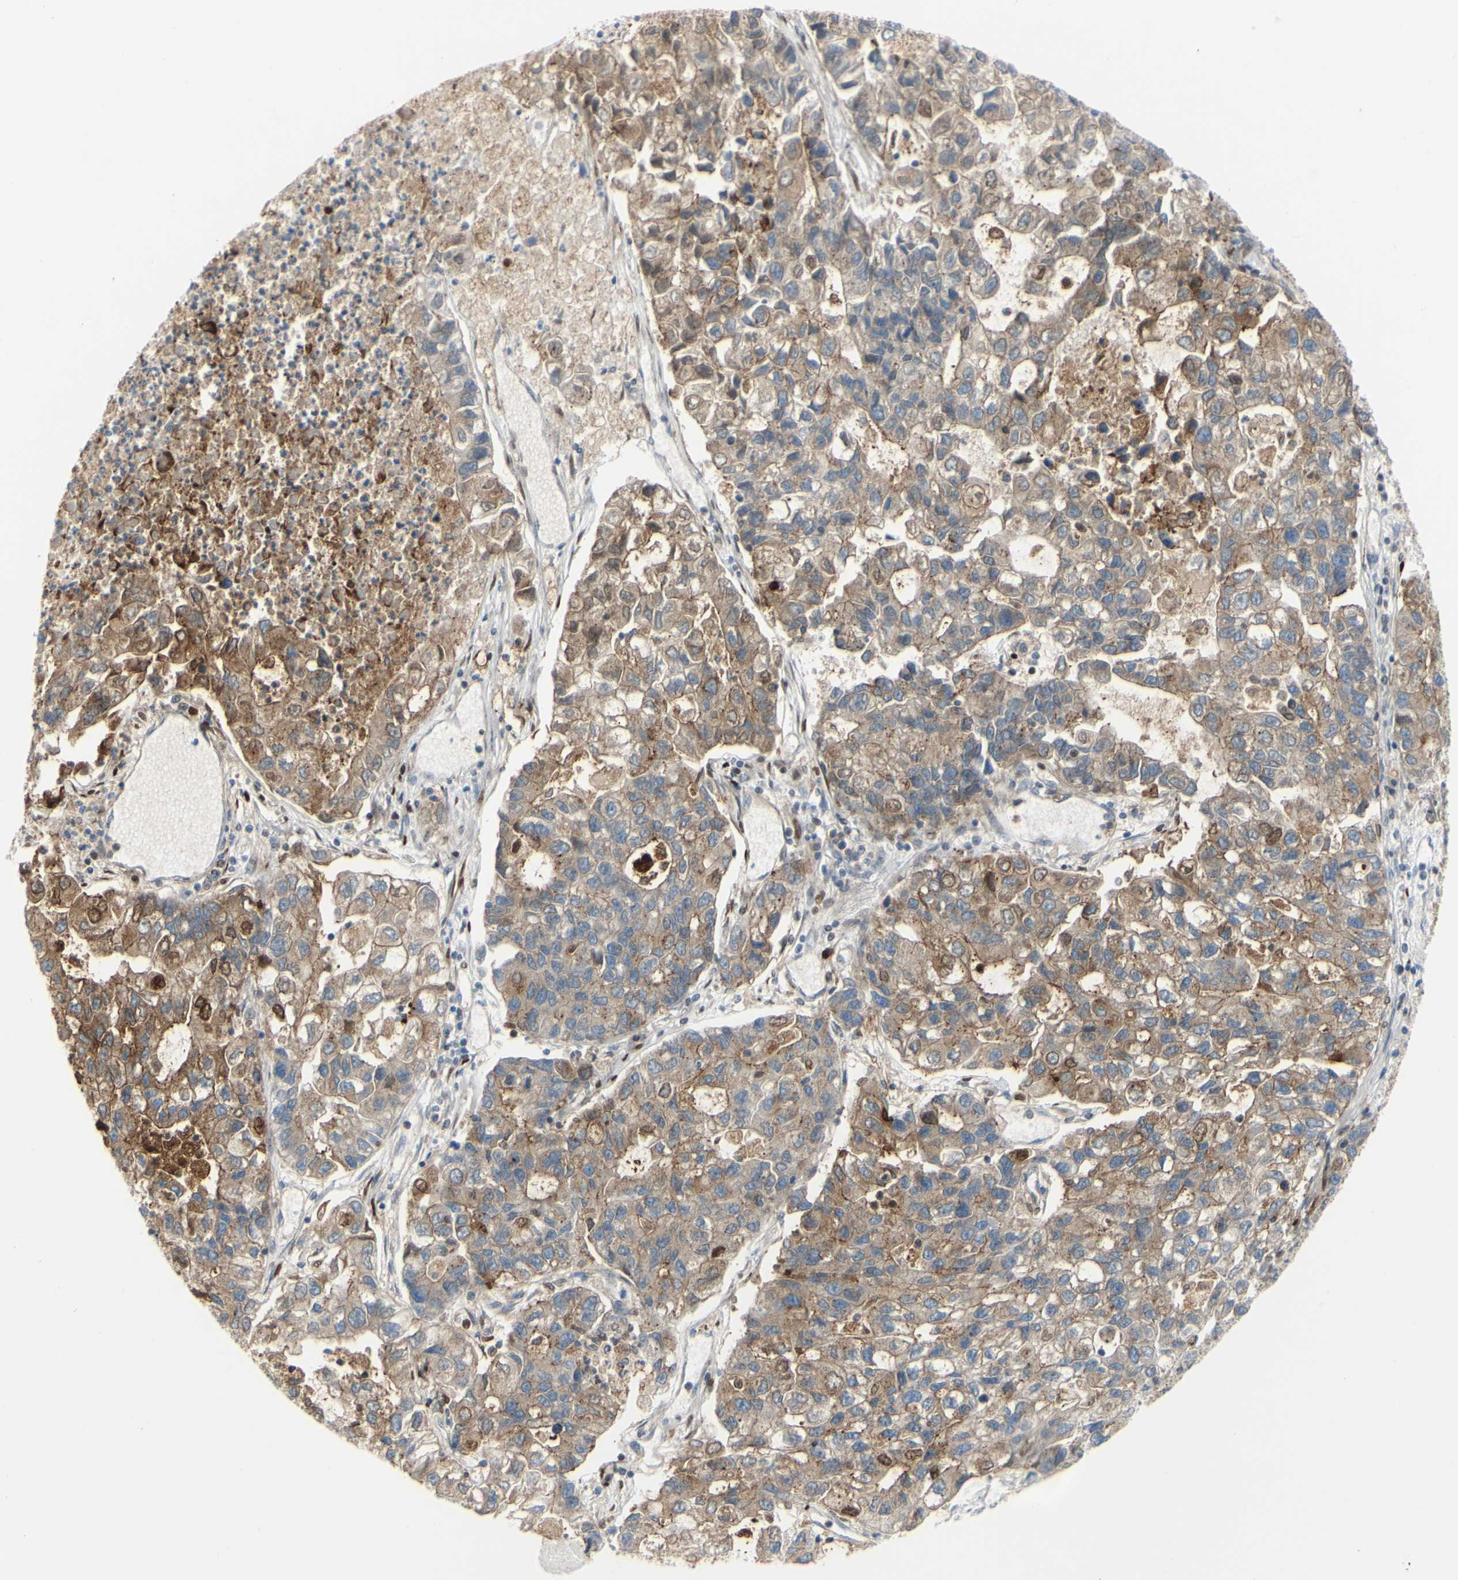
{"staining": {"intensity": "moderate", "quantity": ">75%", "location": "cytoplasmic/membranous"}, "tissue": "lung cancer", "cell_type": "Tumor cells", "image_type": "cancer", "snomed": [{"axis": "morphology", "description": "Adenocarcinoma, NOS"}, {"axis": "topography", "description": "Lung"}], "caption": "Adenocarcinoma (lung) stained with DAB immunohistochemistry reveals medium levels of moderate cytoplasmic/membranous positivity in about >75% of tumor cells.", "gene": "DSC2", "patient": {"sex": "female", "age": 51}}